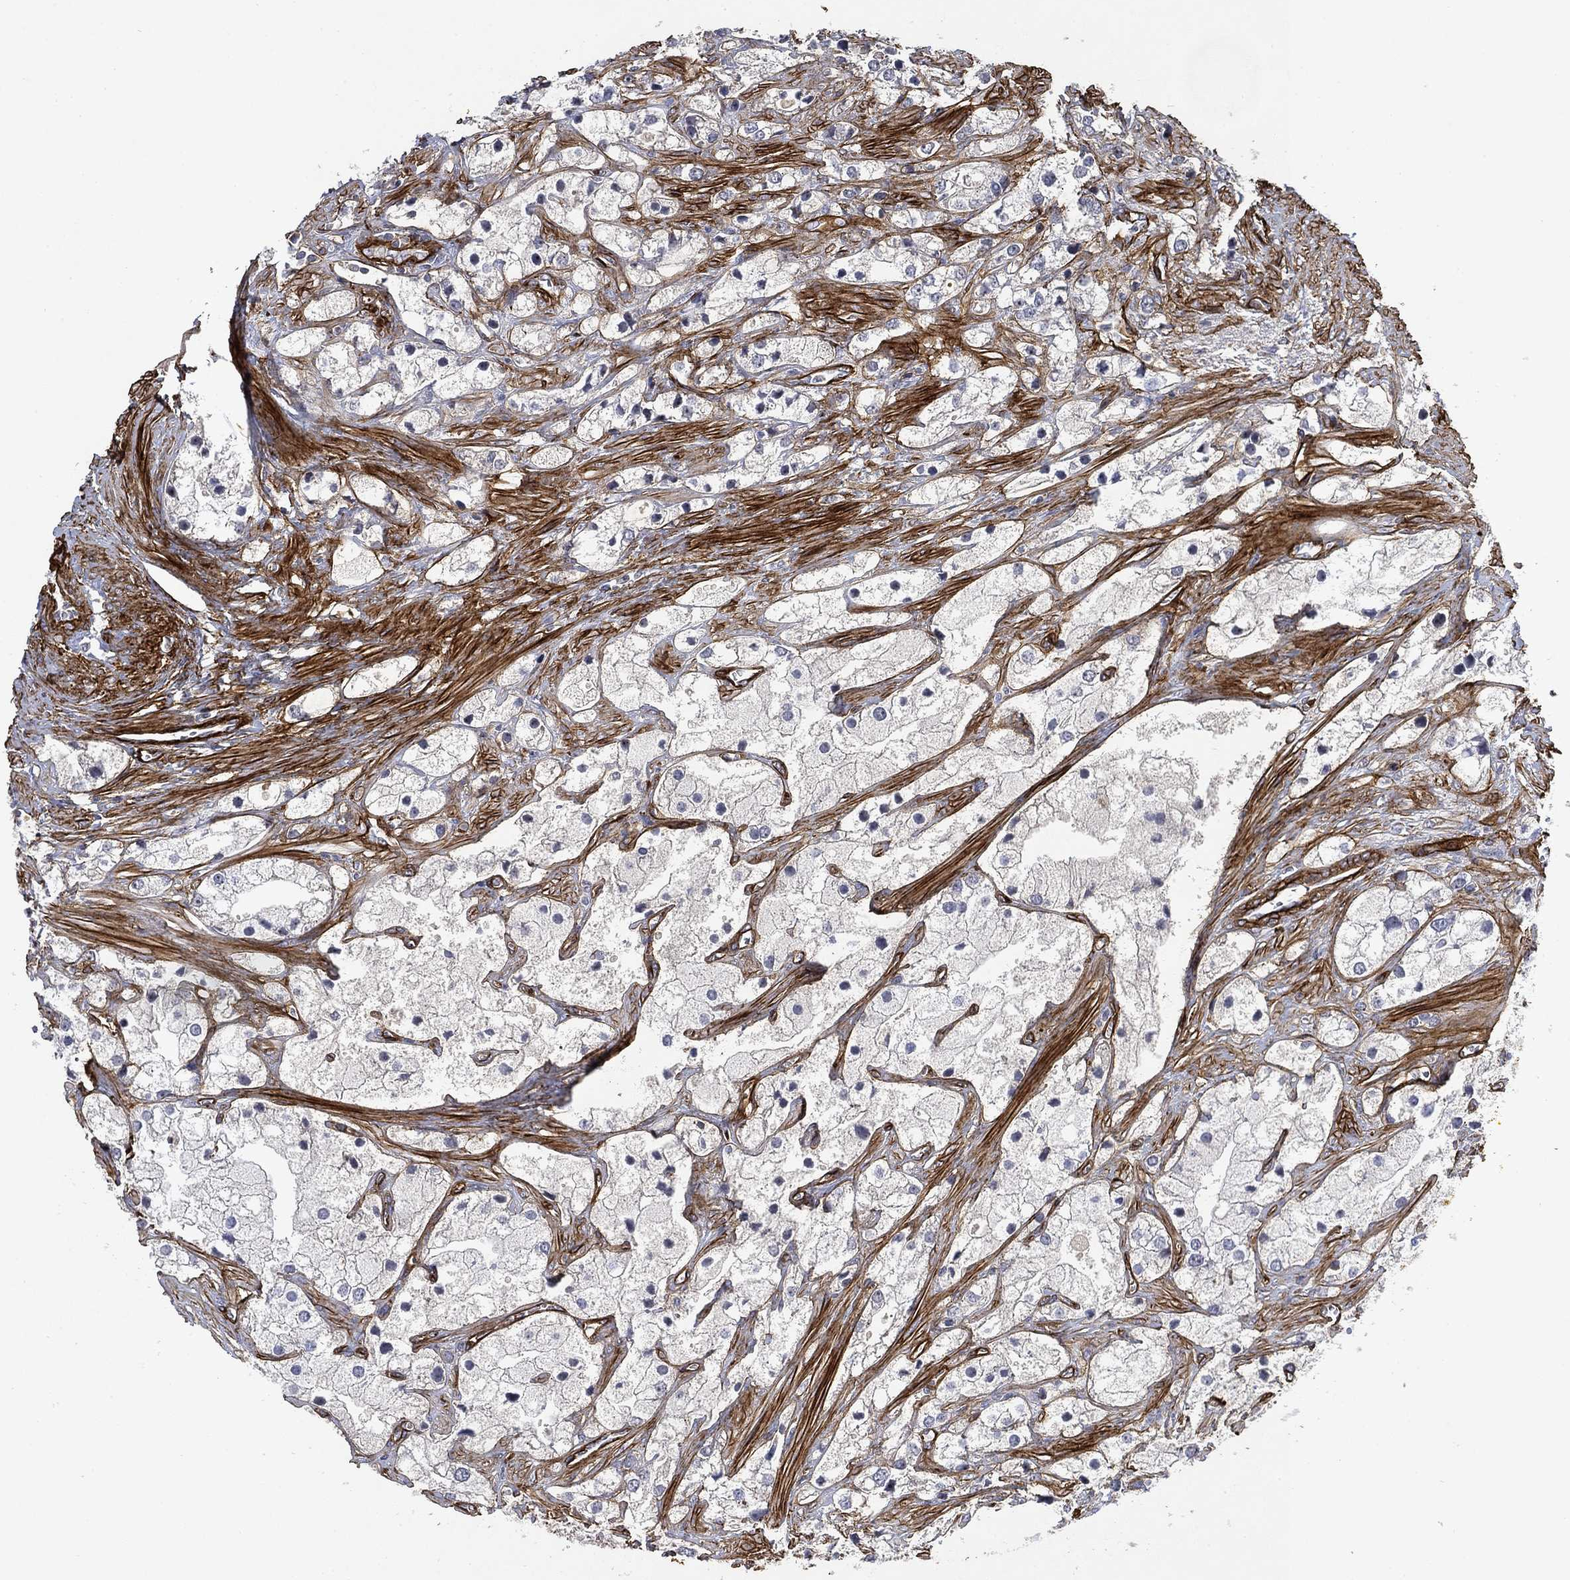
{"staining": {"intensity": "negative", "quantity": "none", "location": "none"}, "tissue": "prostate cancer", "cell_type": "Tumor cells", "image_type": "cancer", "snomed": [{"axis": "morphology", "description": "Adenocarcinoma, NOS"}, {"axis": "topography", "description": "Prostate and seminal vesicle, NOS"}, {"axis": "topography", "description": "Prostate"}], "caption": "IHC histopathology image of human prostate cancer (adenocarcinoma) stained for a protein (brown), which demonstrates no staining in tumor cells.", "gene": "COL4A2", "patient": {"sex": "male", "age": 79}}